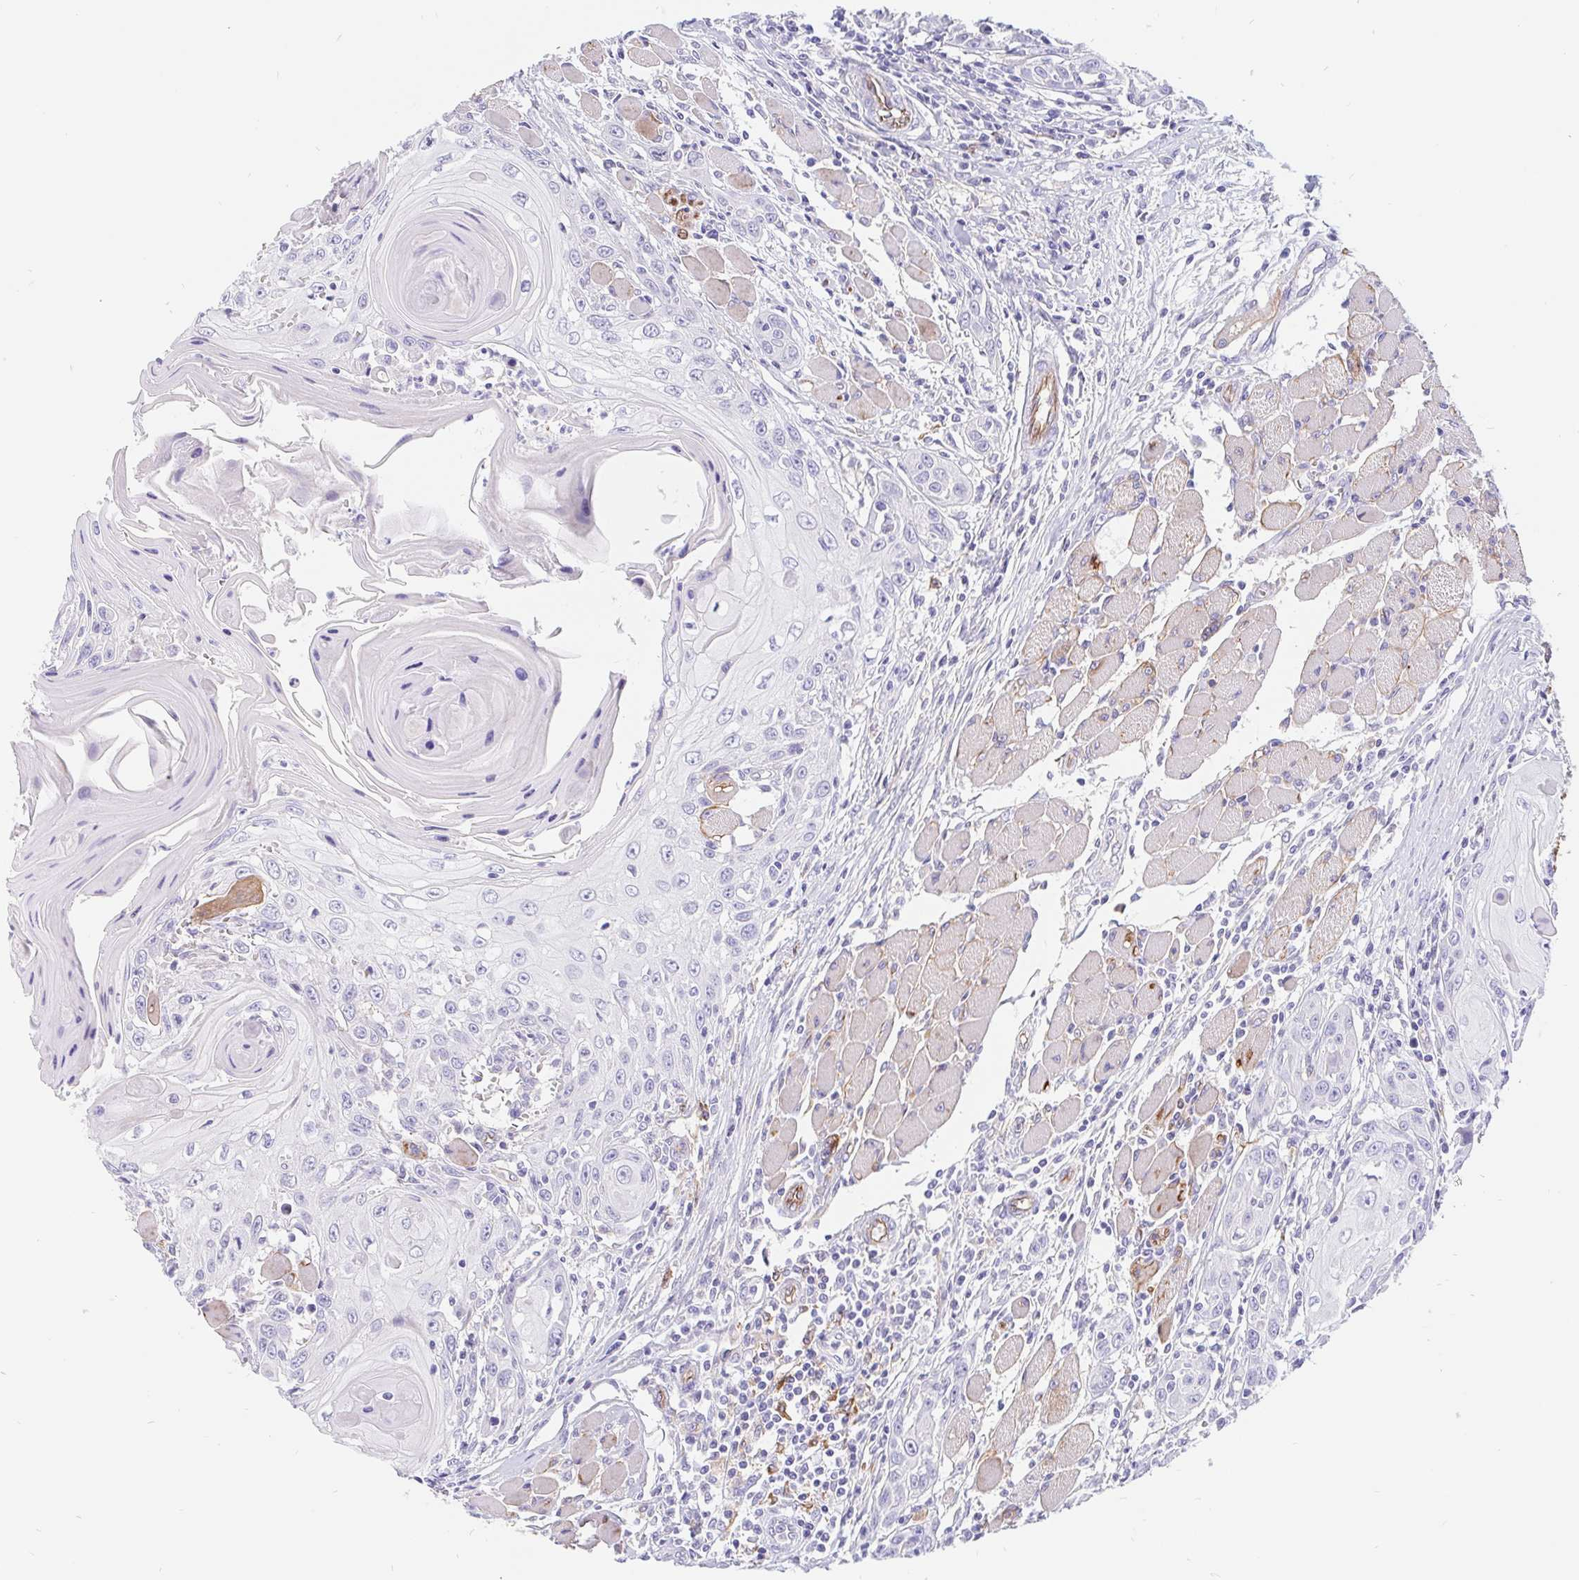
{"staining": {"intensity": "negative", "quantity": "none", "location": "none"}, "tissue": "head and neck cancer", "cell_type": "Tumor cells", "image_type": "cancer", "snomed": [{"axis": "morphology", "description": "Squamous cell carcinoma, NOS"}, {"axis": "topography", "description": "Head-Neck"}], "caption": "IHC photomicrograph of human head and neck cancer (squamous cell carcinoma) stained for a protein (brown), which exhibits no positivity in tumor cells.", "gene": "LIMCH1", "patient": {"sex": "female", "age": 80}}